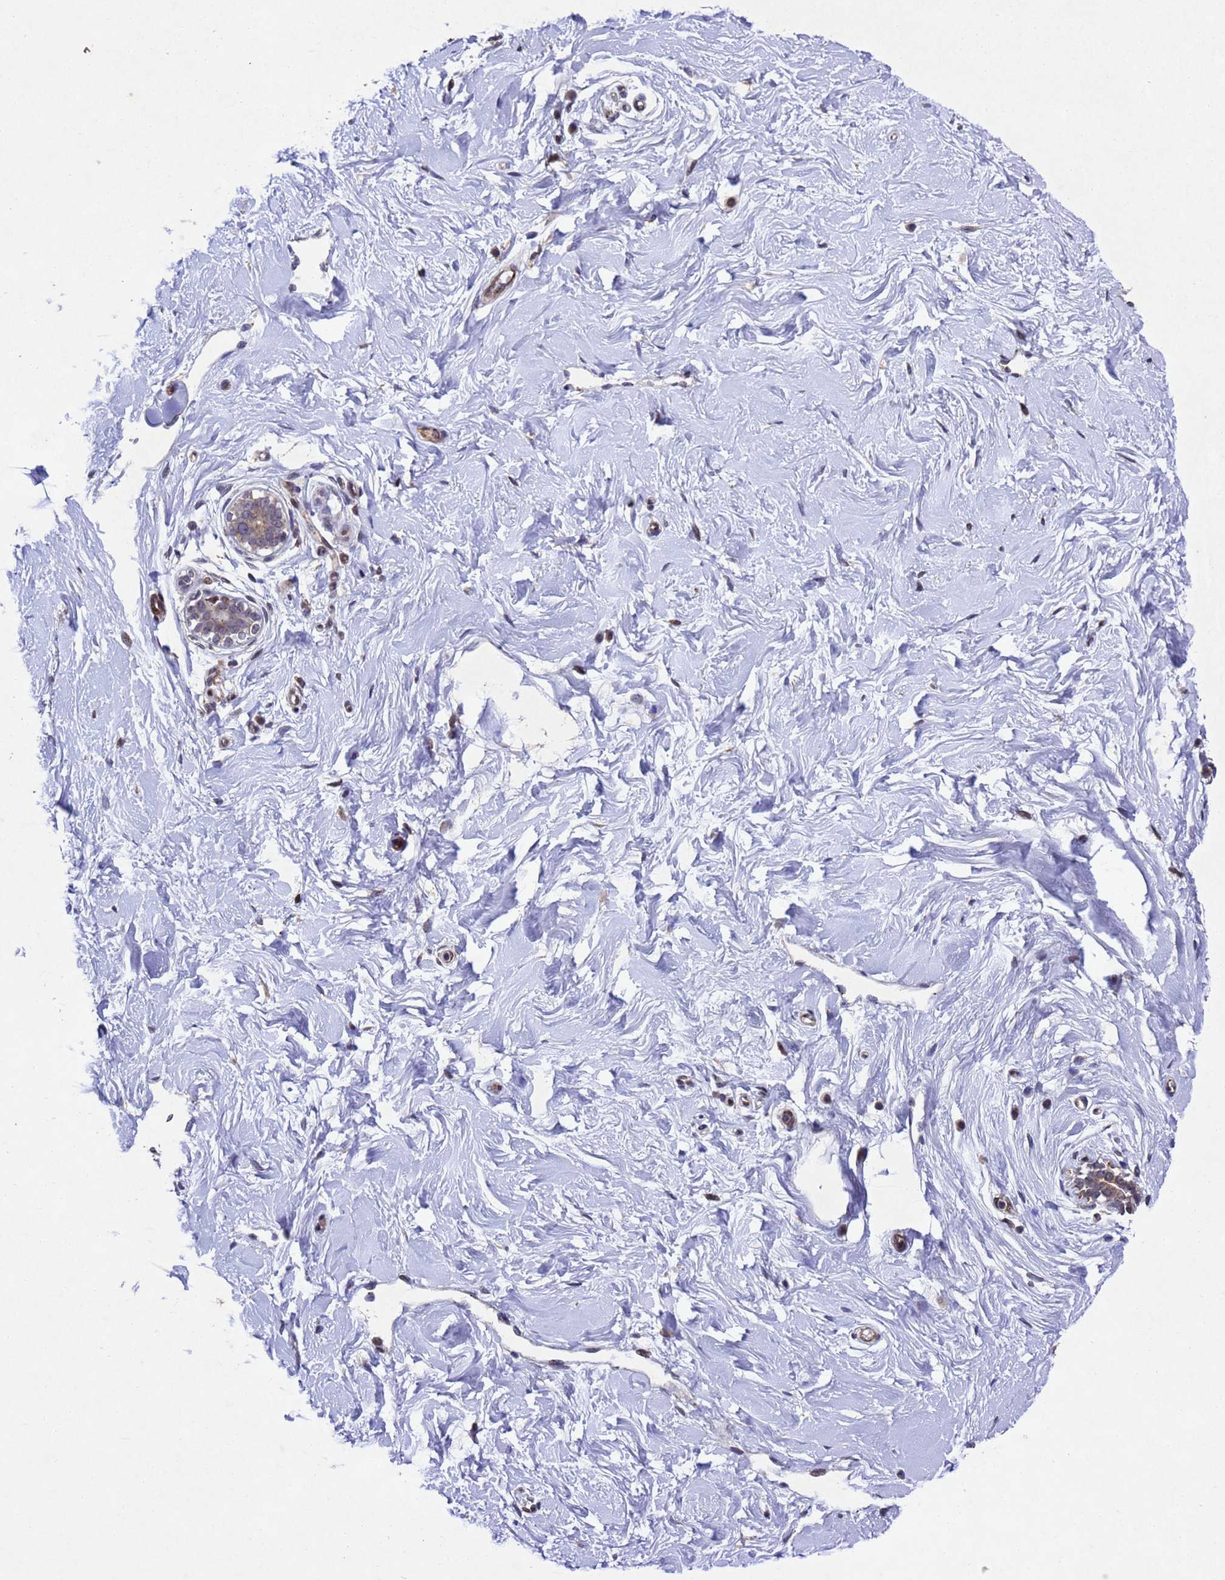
{"staining": {"intensity": "weak", "quantity": "25%-75%", "location": "nuclear"}, "tissue": "breast", "cell_type": "Adipocytes", "image_type": "normal", "snomed": [{"axis": "morphology", "description": "Normal tissue, NOS"}, {"axis": "morphology", "description": "Adenoma, NOS"}, {"axis": "topography", "description": "Breast"}], "caption": "IHC photomicrograph of unremarkable breast: breast stained using immunohistochemistry shows low levels of weak protein expression localized specifically in the nuclear of adipocytes, appearing as a nuclear brown color.", "gene": "TBK1", "patient": {"sex": "female", "age": 23}}